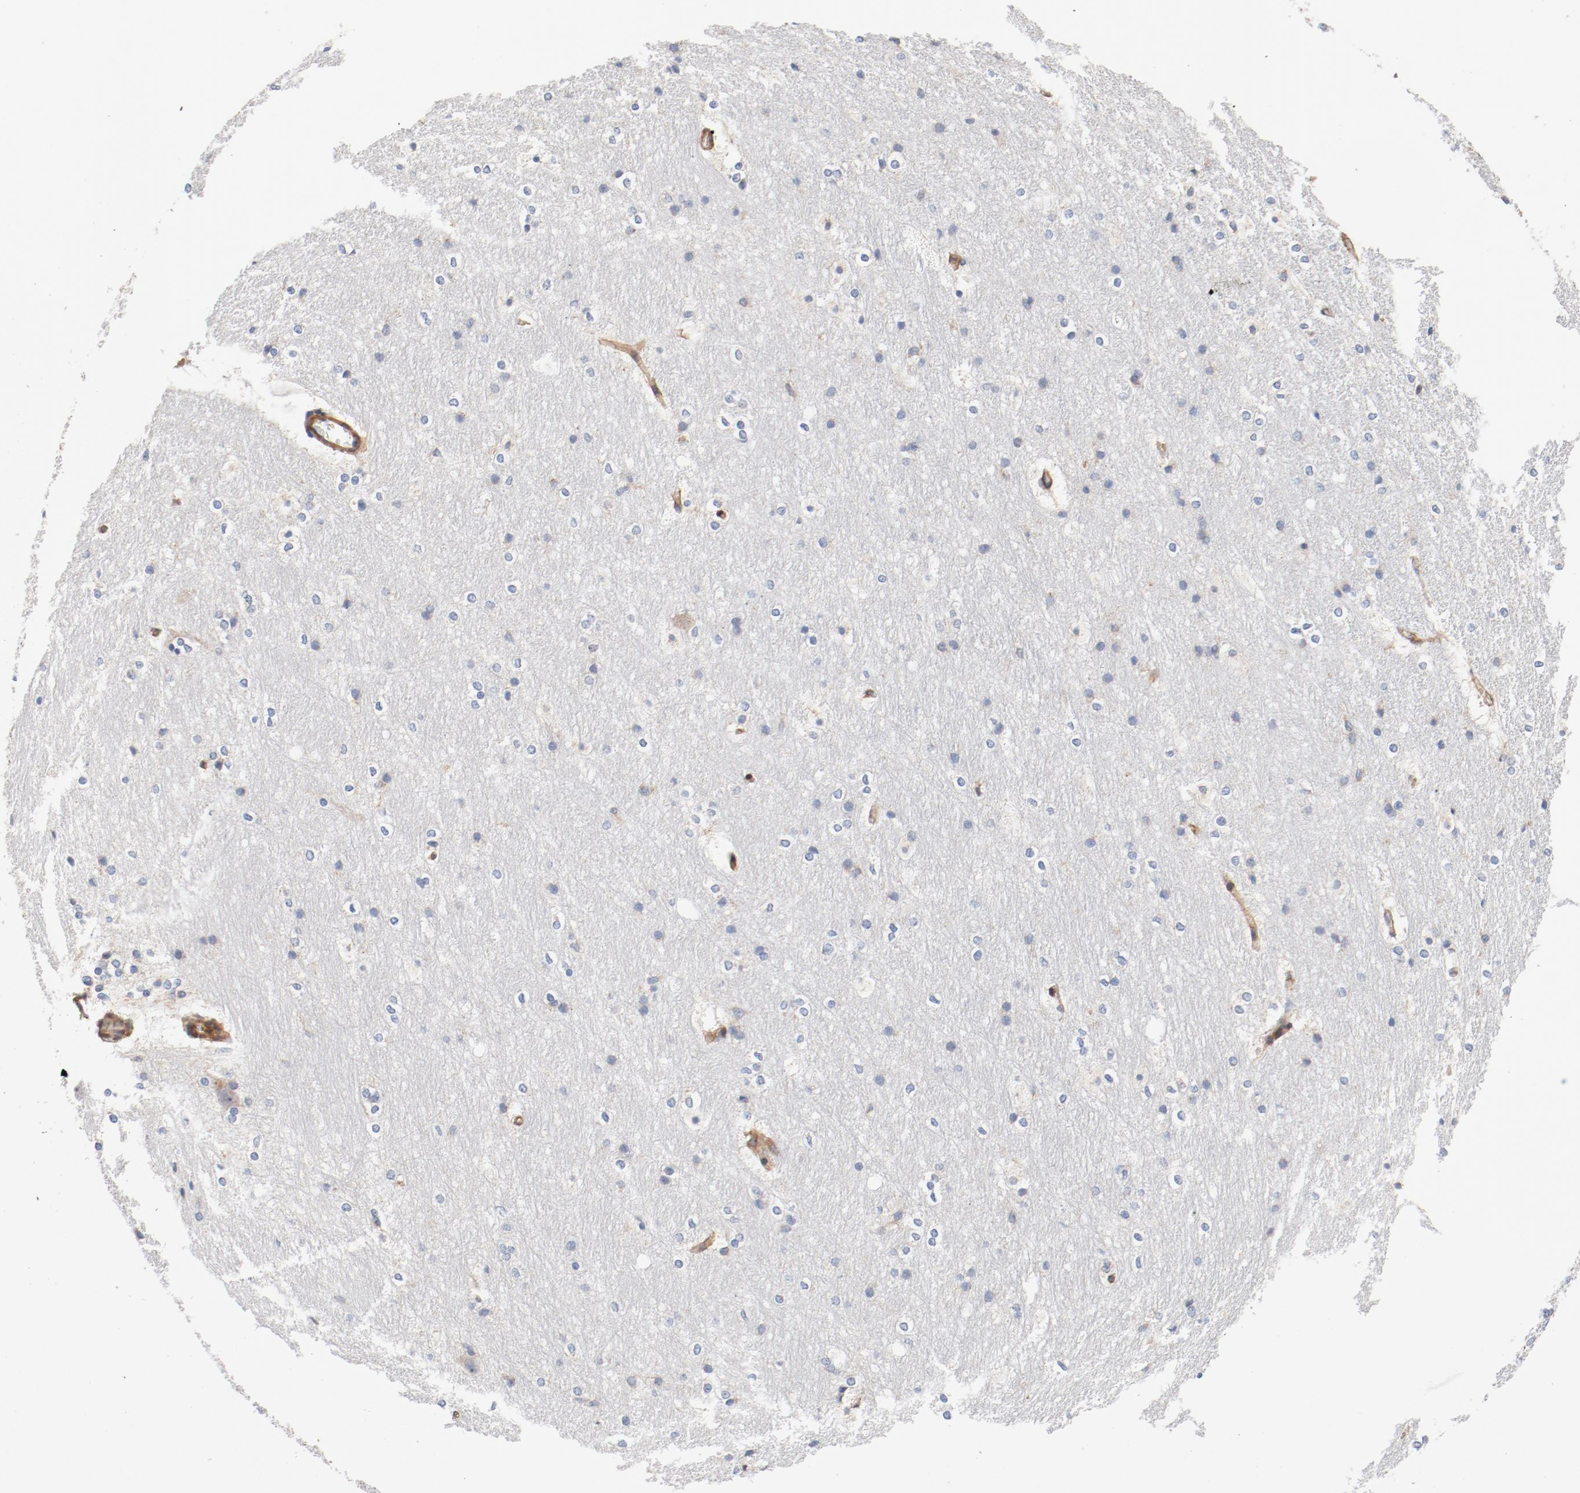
{"staining": {"intensity": "negative", "quantity": "none", "location": "none"}, "tissue": "hippocampus", "cell_type": "Glial cells", "image_type": "normal", "snomed": [{"axis": "morphology", "description": "Normal tissue, NOS"}, {"axis": "topography", "description": "Hippocampus"}], "caption": "Hippocampus was stained to show a protein in brown. There is no significant positivity in glial cells. (DAB IHC visualized using brightfield microscopy, high magnification).", "gene": "ILK", "patient": {"sex": "female", "age": 19}}